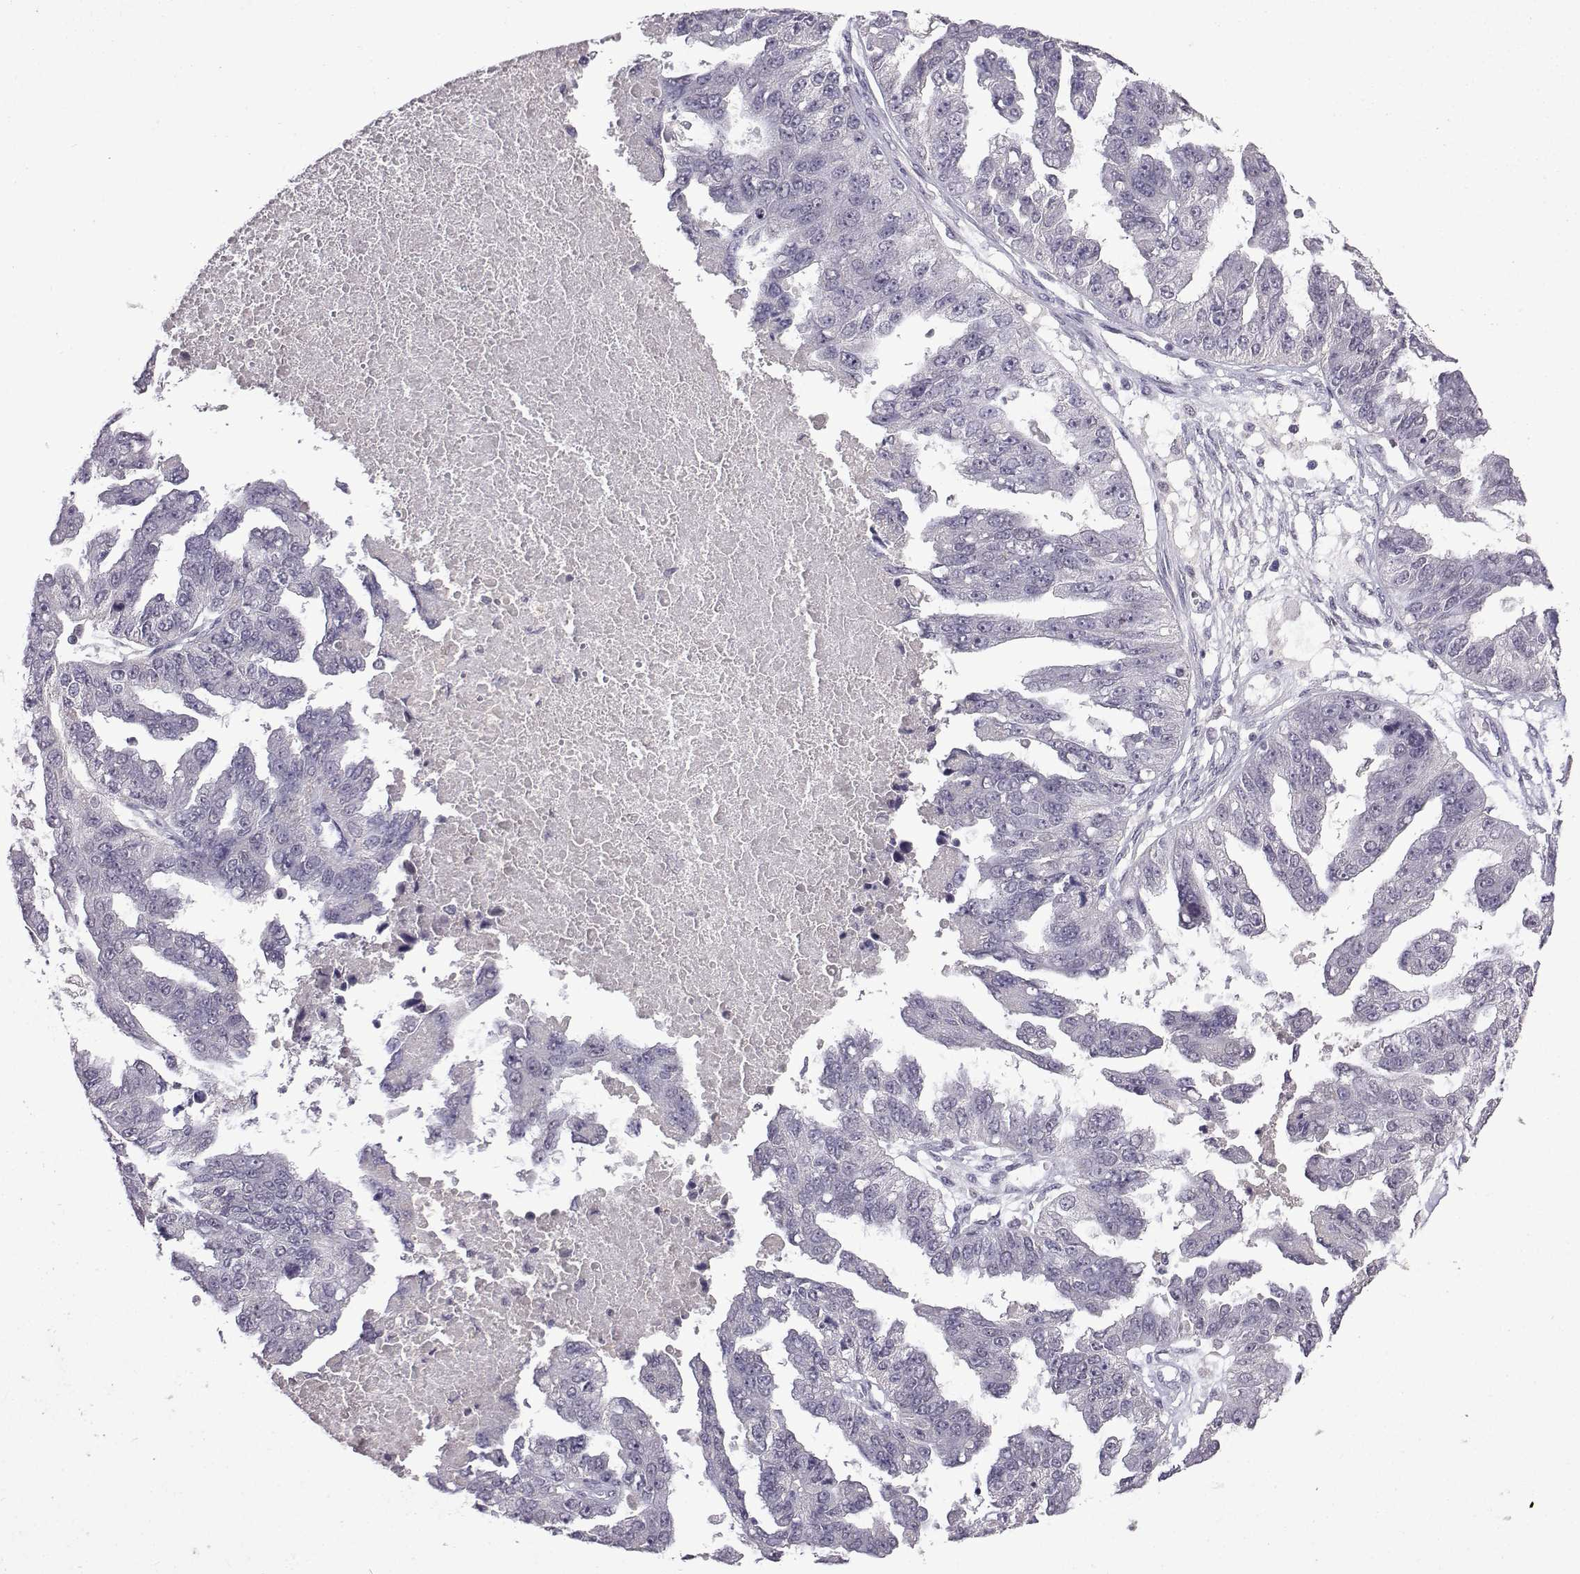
{"staining": {"intensity": "negative", "quantity": "none", "location": "none"}, "tissue": "ovarian cancer", "cell_type": "Tumor cells", "image_type": "cancer", "snomed": [{"axis": "morphology", "description": "Cystadenocarcinoma, serous, NOS"}, {"axis": "topography", "description": "Ovary"}], "caption": "Micrograph shows no protein positivity in tumor cells of ovarian cancer tissue.", "gene": "CCL28", "patient": {"sex": "female", "age": 58}}